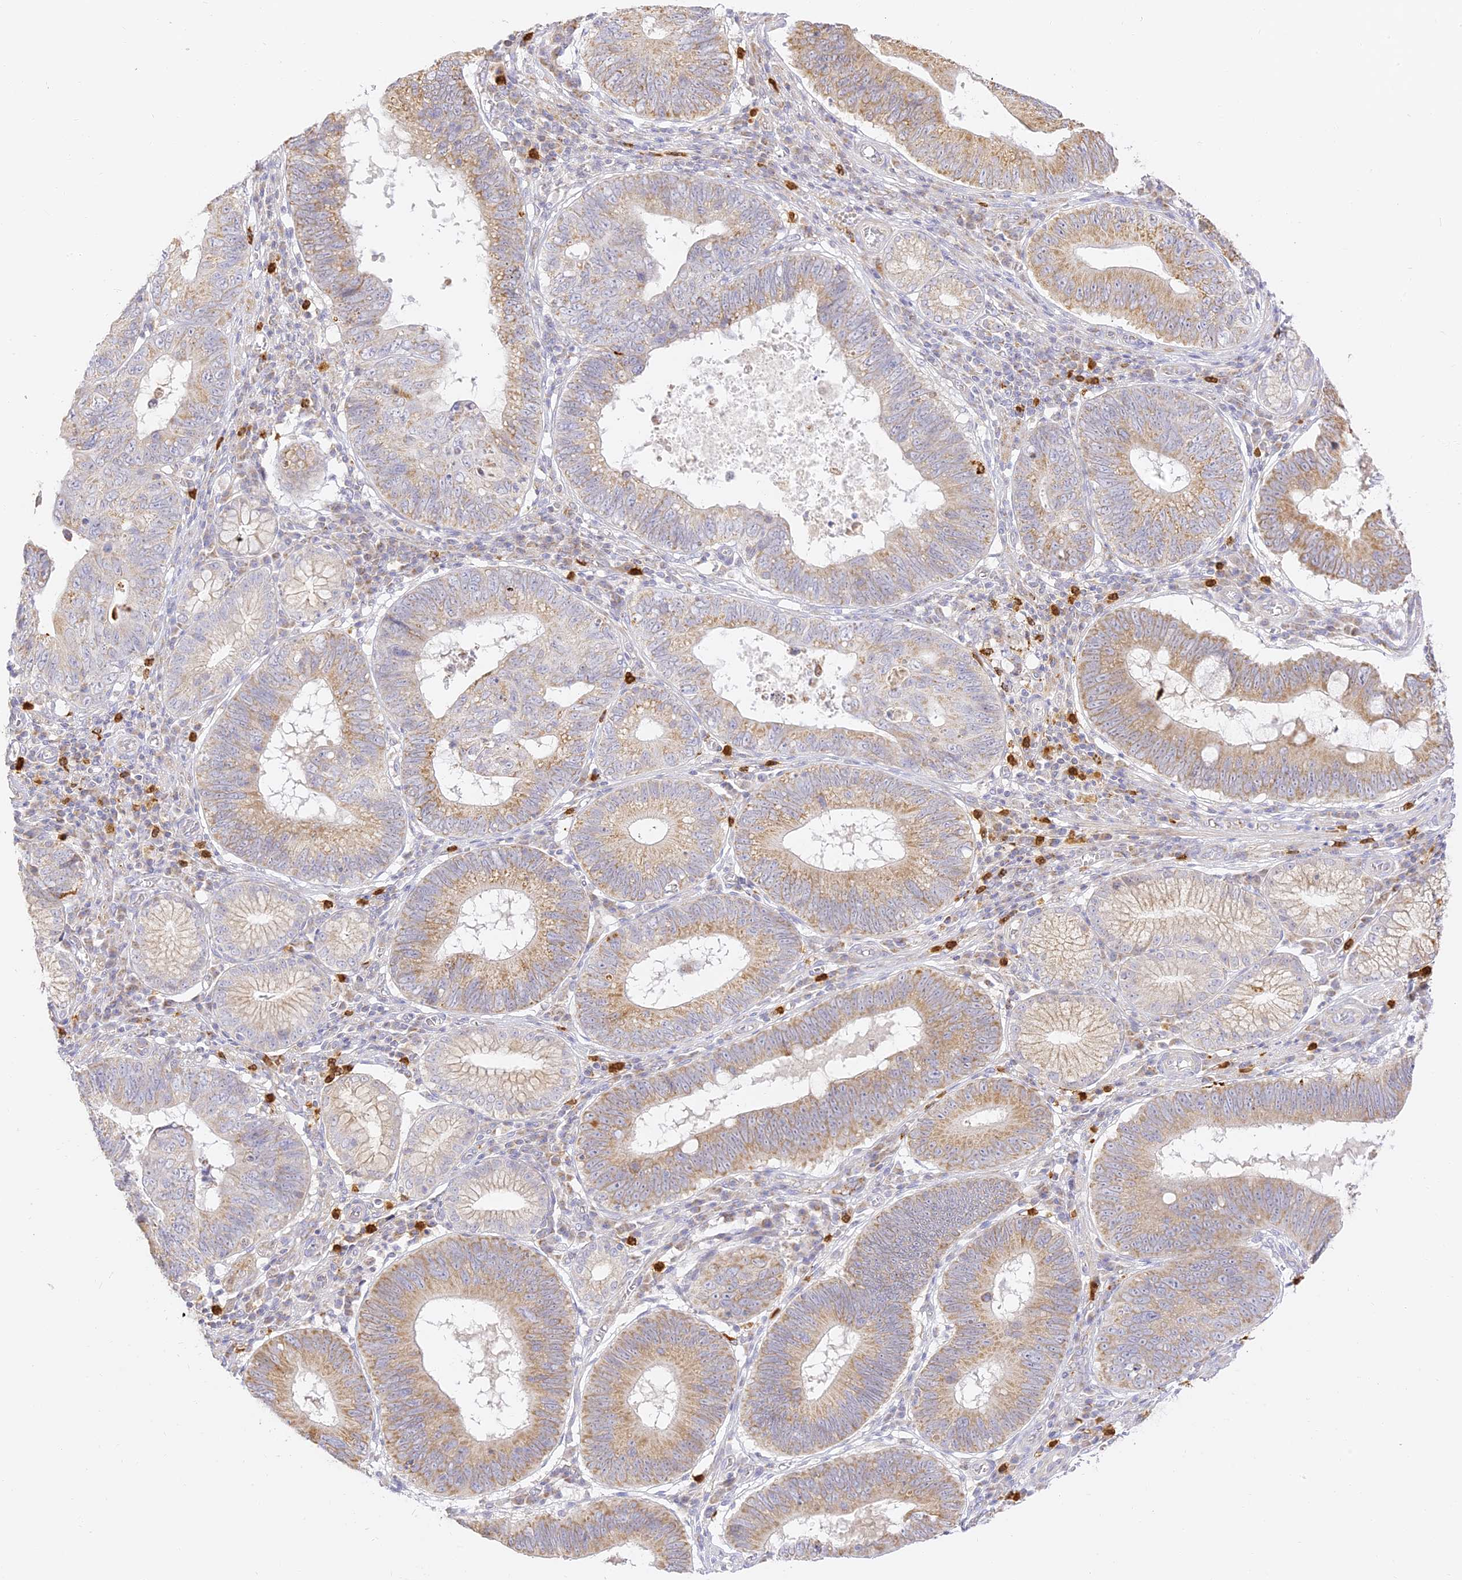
{"staining": {"intensity": "weak", "quantity": "25%-75%", "location": "cytoplasmic/membranous"}, "tissue": "stomach cancer", "cell_type": "Tumor cells", "image_type": "cancer", "snomed": [{"axis": "morphology", "description": "Adenocarcinoma, NOS"}, {"axis": "topography", "description": "Stomach"}], "caption": "About 25%-75% of tumor cells in human stomach adenocarcinoma reveal weak cytoplasmic/membranous protein expression as visualized by brown immunohistochemical staining.", "gene": "LRRC15", "patient": {"sex": "male", "age": 59}}